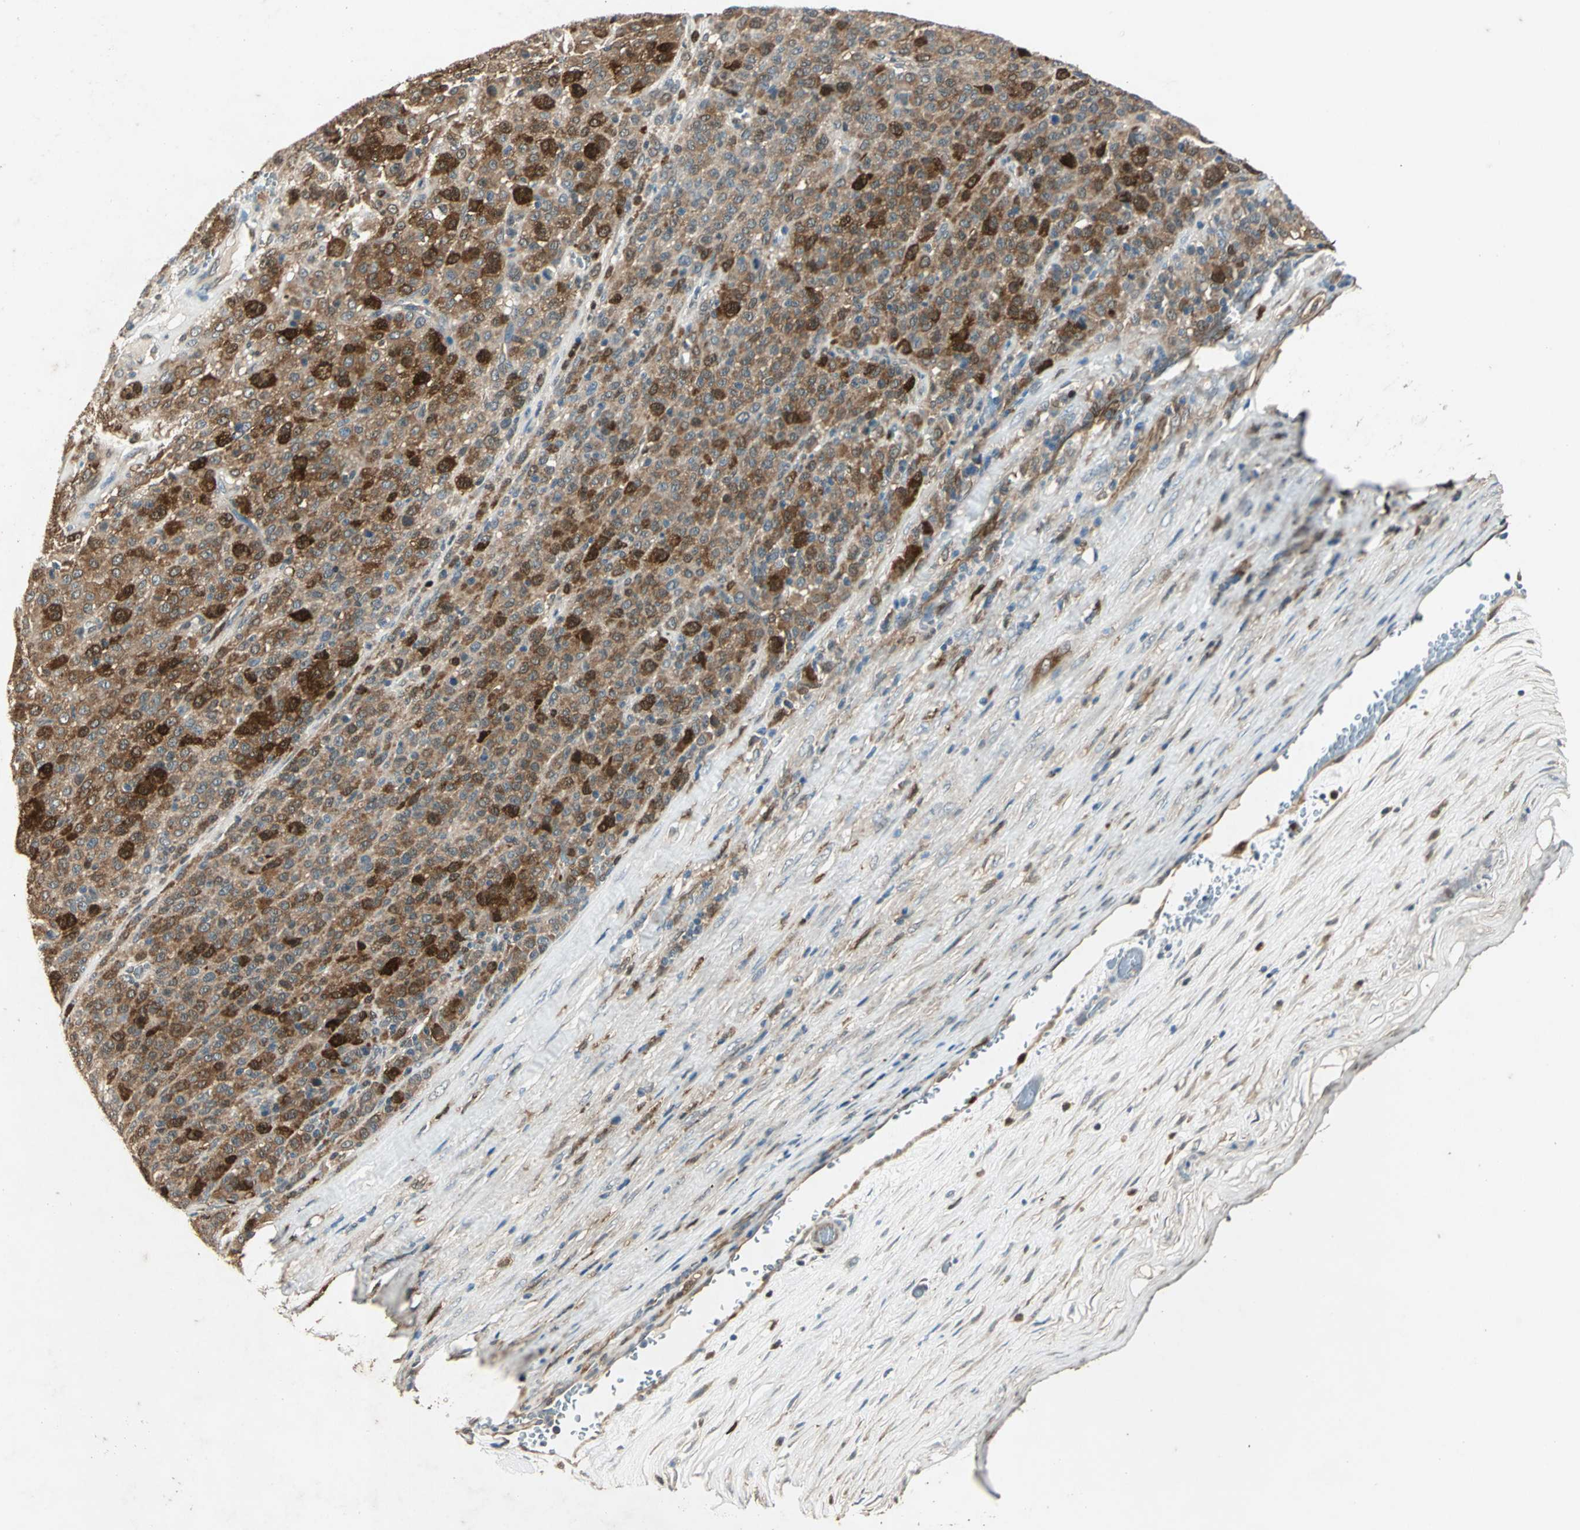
{"staining": {"intensity": "strong", "quantity": ">75%", "location": "cytoplasmic/membranous"}, "tissue": "melanoma", "cell_type": "Tumor cells", "image_type": "cancer", "snomed": [{"axis": "morphology", "description": "Malignant melanoma, Metastatic site"}, {"axis": "topography", "description": "Pancreas"}], "caption": "IHC photomicrograph of human melanoma stained for a protein (brown), which demonstrates high levels of strong cytoplasmic/membranous expression in about >75% of tumor cells.", "gene": "RRM2B", "patient": {"sex": "female", "age": 30}}